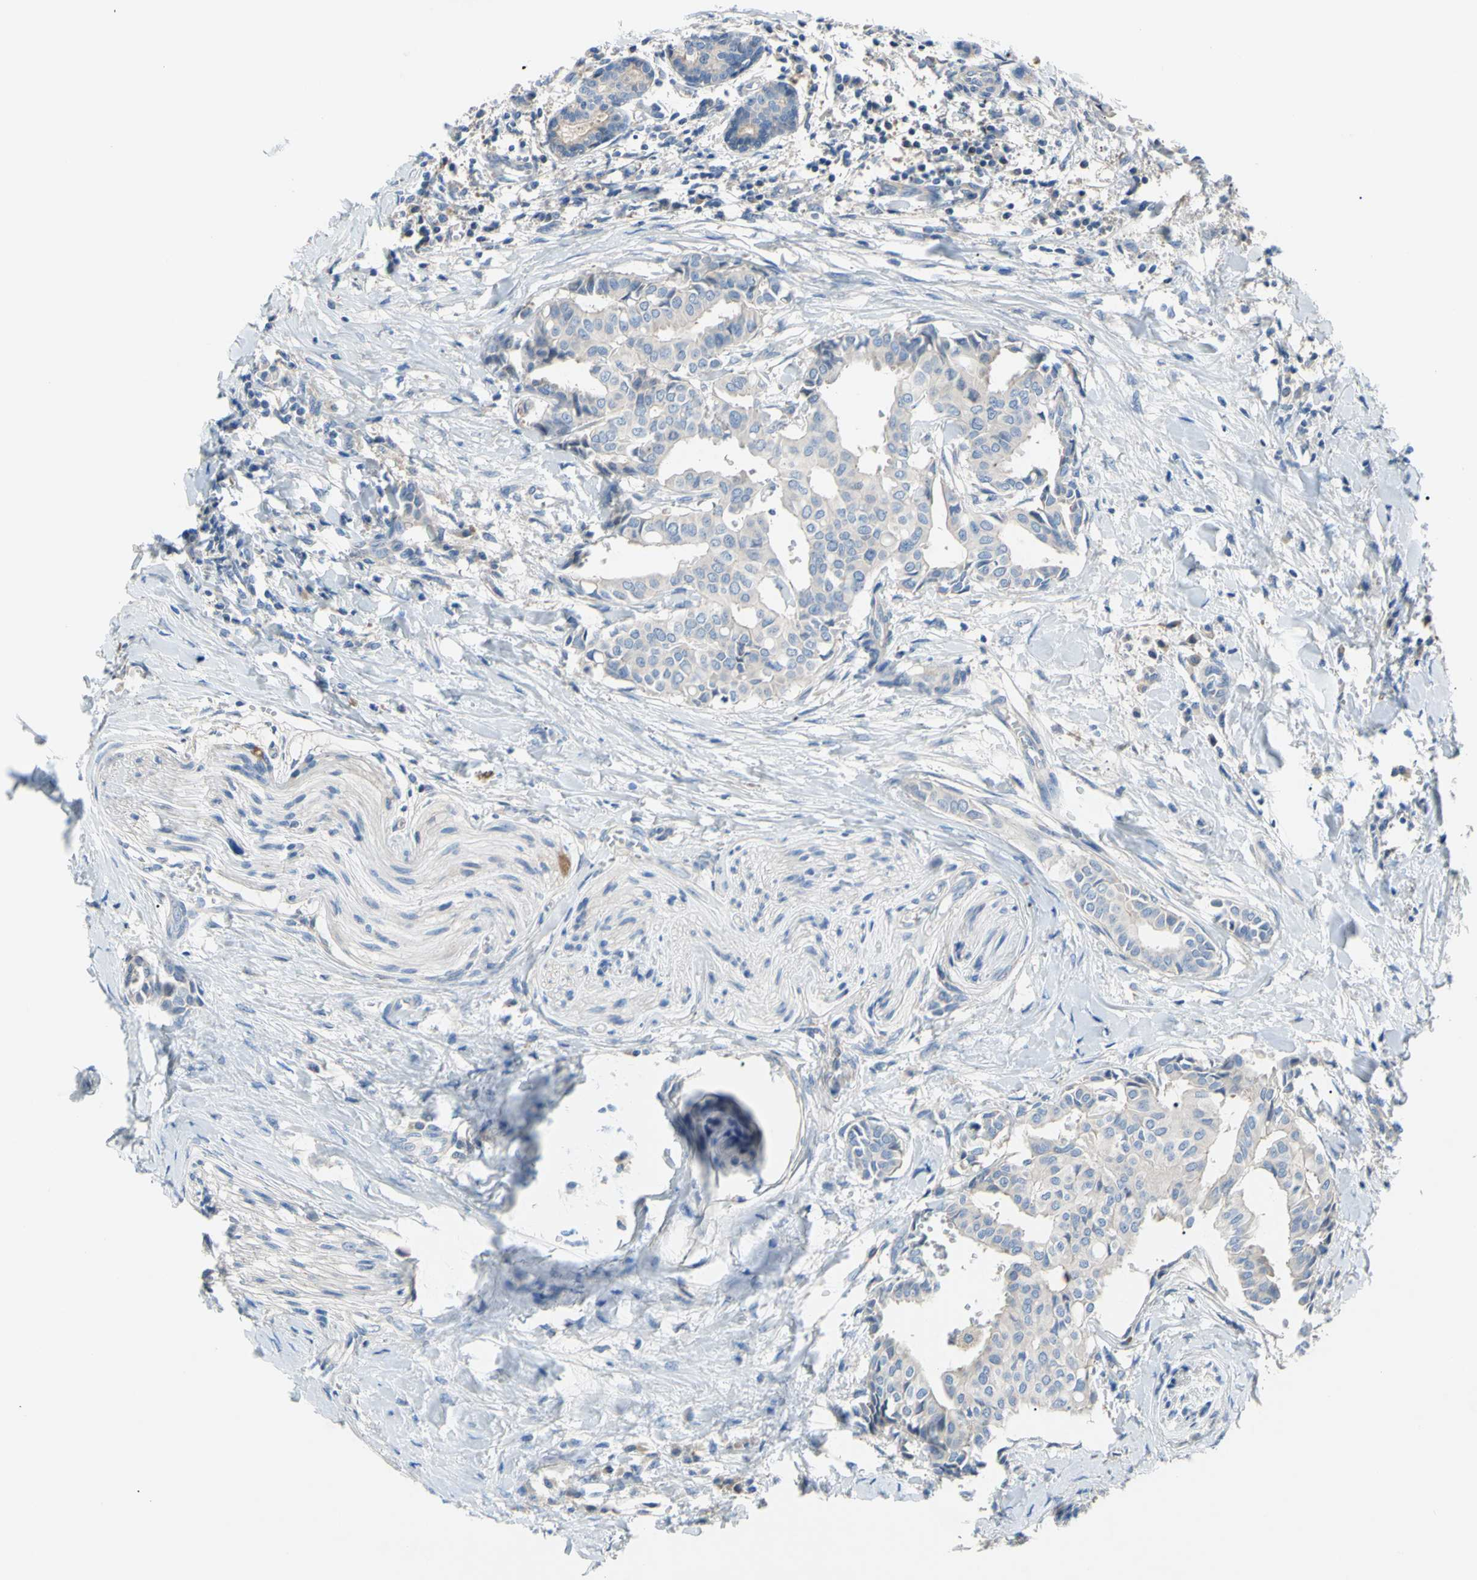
{"staining": {"intensity": "negative", "quantity": "none", "location": "none"}, "tissue": "head and neck cancer", "cell_type": "Tumor cells", "image_type": "cancer", "snomed": [{"axis": "morphology", "description": "Adenocarcinoma, NOS"}, {"axis": "topography", "description": "Salivary gland"}, {"axis": "topography", "description": "Head-Neck"}], "caption": "Immunohistochemistry (IHC) image of head and neck adenocarcinoma stained for a protein (brown), which demonstrates no staining in tumor cells.", "gene": "TMEM59L", "patient": {"sex": "female", "age": 59}}